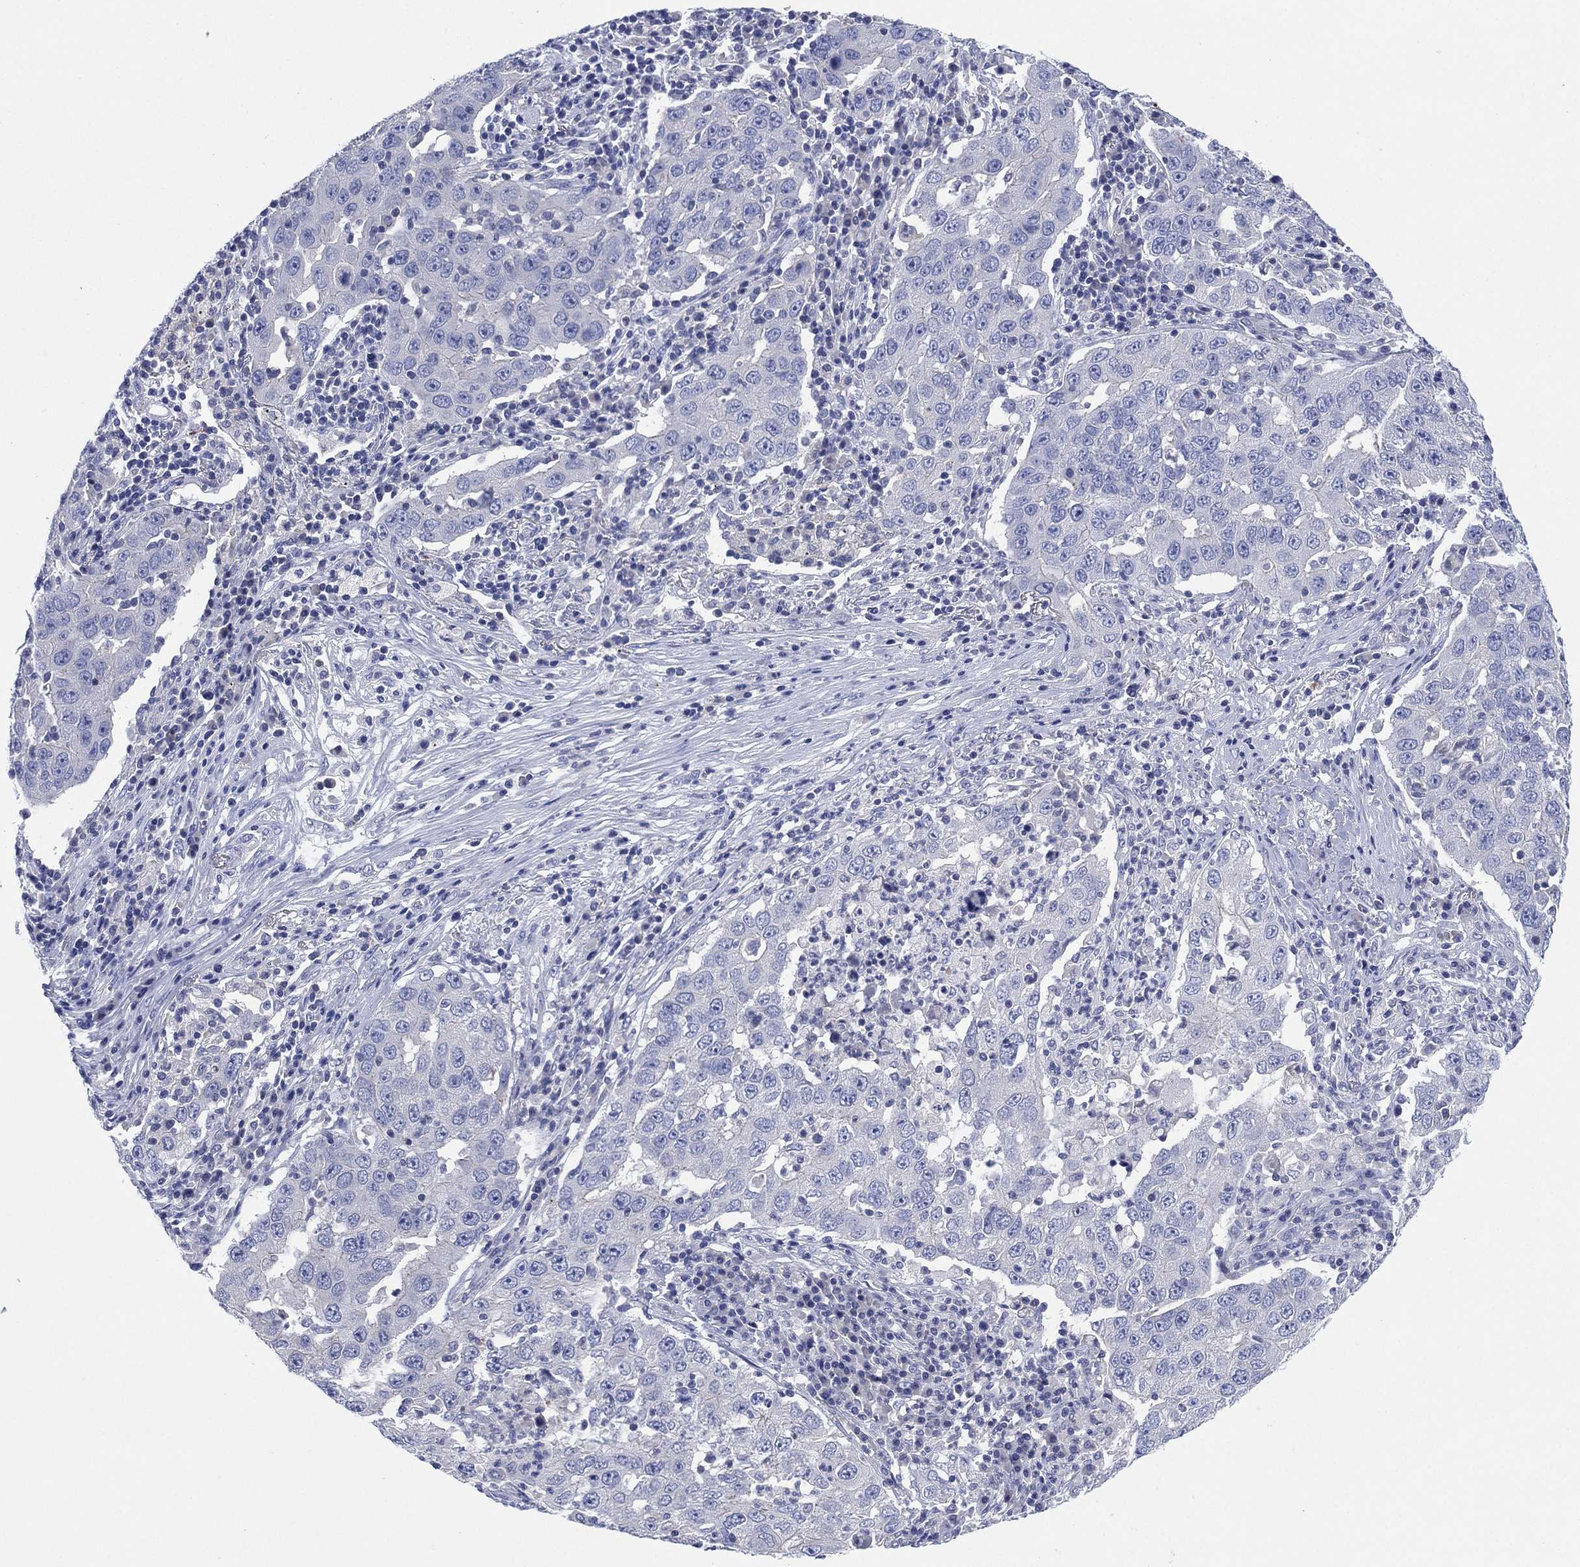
{"staining": {"intensity": "negative", "quantity": "none", "location": "none"}, "tissue": "lung cancer", "cell_type": "Tumor cells", "image_type": "cancer", "snomed": [{"axis": "morphology", "description": "Adenocarcinoma, NOS"}, {"axis": "topography", "description": "Lung"}], "caption": "An immunohistochemistry (IHC) micrograph of lung cancer is shown. There is no staining in tumor cells of lung cancer.", "gene": "CHRNA3", "patient": {"sex": "male", "age": 73}}